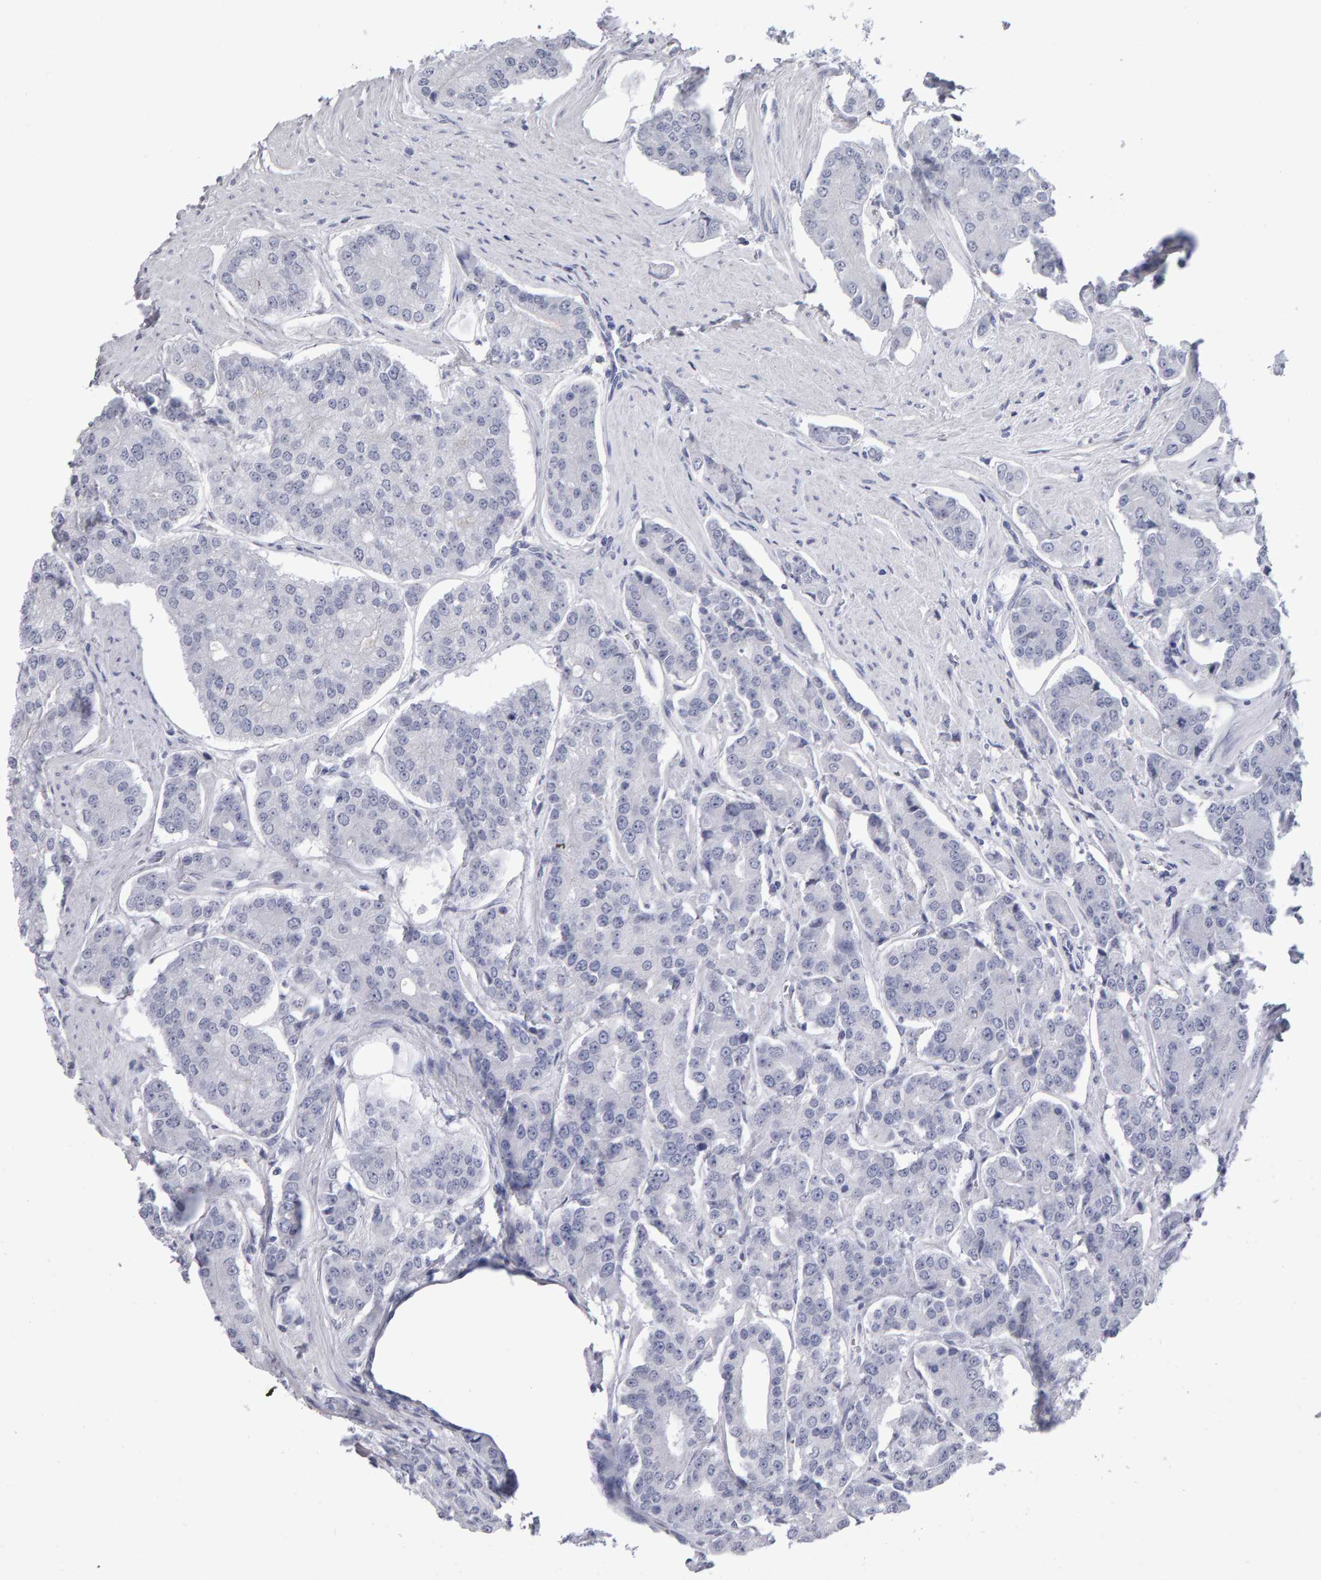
{"staining": {"intensity": "negative", "quantity": "none", "location": "none"}, "tissue": "prostate cancer", "cell_type": "Tumor cells", "image_type": "cancer", "snomed": [{"axis": "morphology", "description": "Adenocarcinoma, High grade"}, {"axis": "topography", "description": "Prostate"}], "caption": "Immunohistochemistry (IHC) micrograph of neoplastic tissue: prostate cancer (high-grade adenocarcinoma) stained with DAB reveals no significant protein expression in tumor cells.", "gene": "NCDN", "patient": {"sex": "male", "age": 71}}